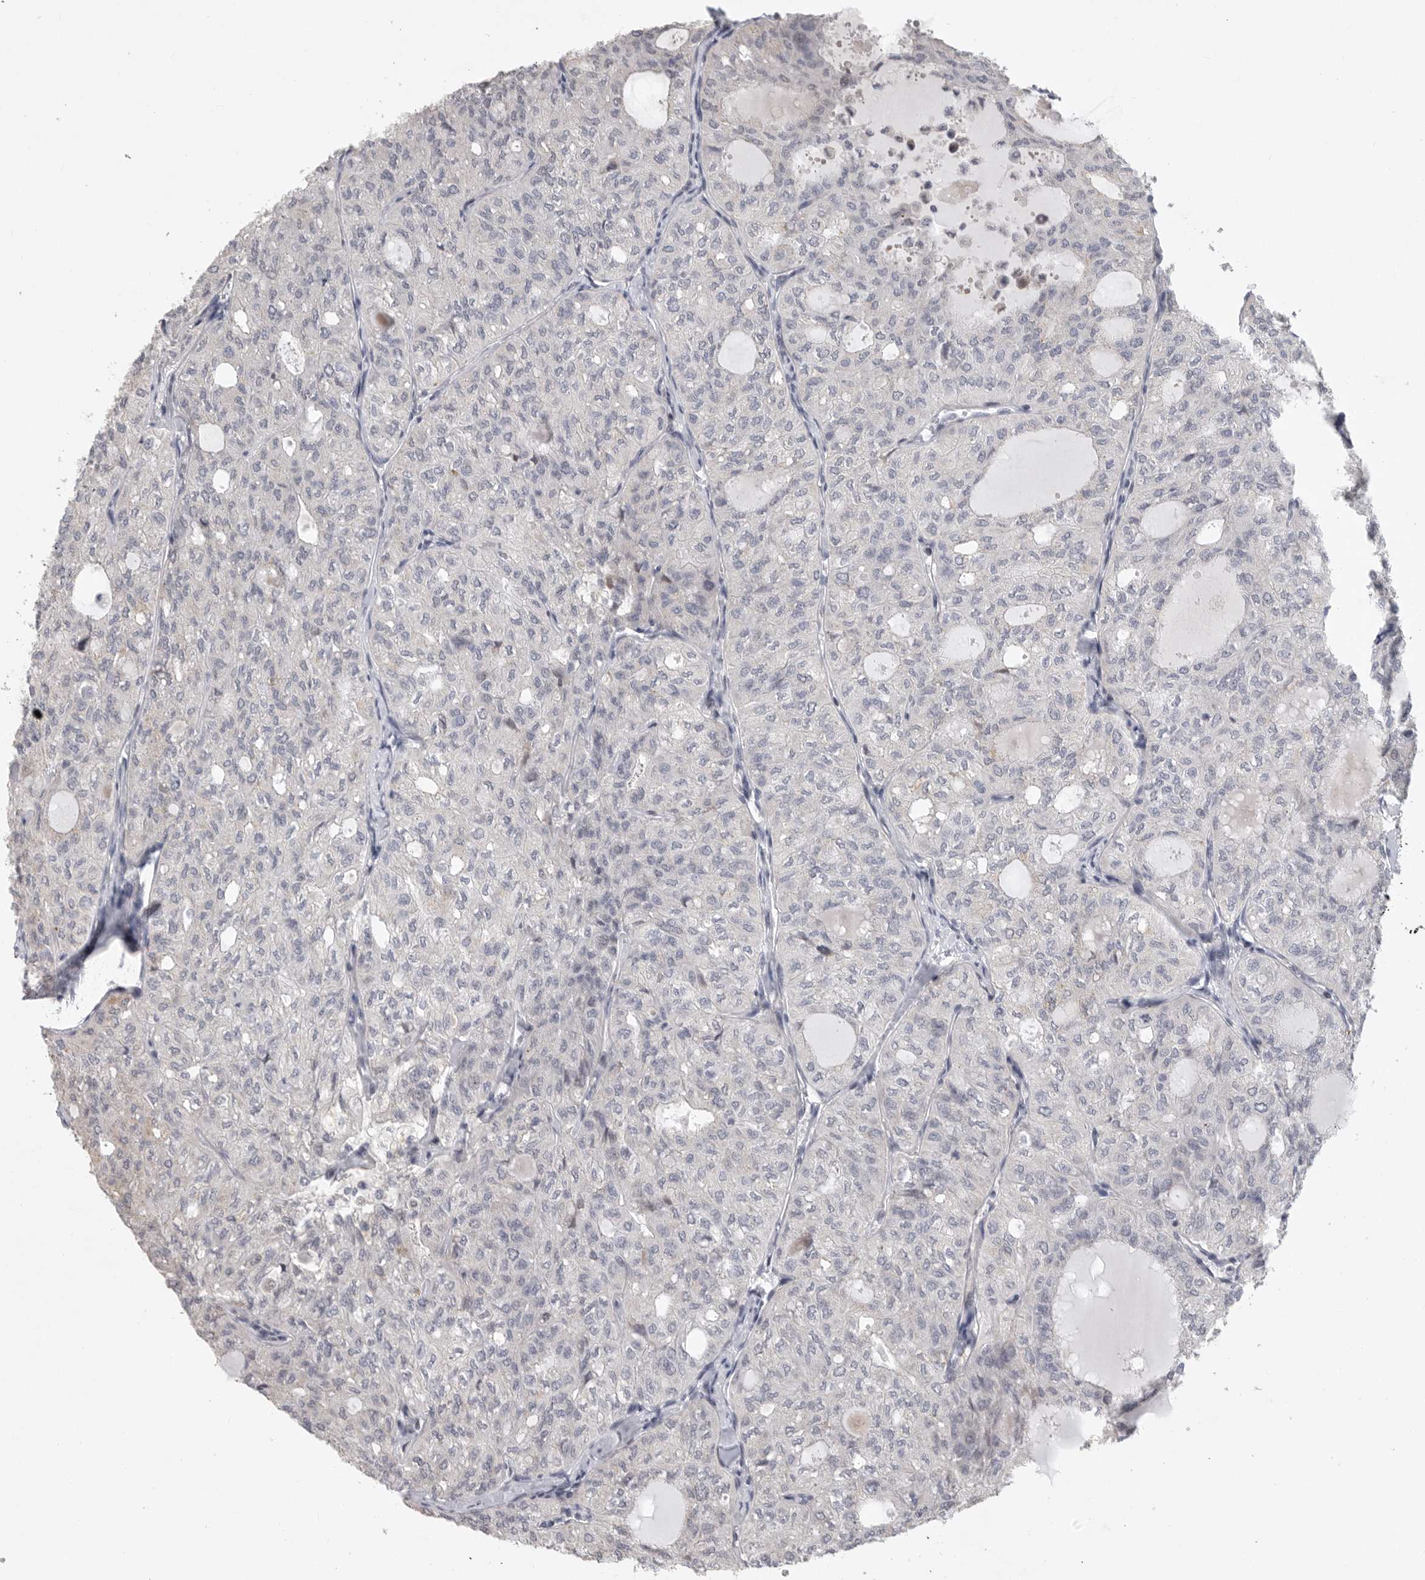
{"staining": {"intensity": "negative", "quantity": "none", "location": "none"}, "tissue": "thyroid cancer", "cell_type": "Tumor cells", "image_type": "cancer", "snomed": [{"axis": "morphology", "description": "Follicular adenoma carcinoma, NOS"}, {"axis": "topography", "description": "Thyroid gland"}], "caption": "Thyroid cancer was stained to show a protein in brown. There is no significant expression in tumor cells. (DAB immunohistochemistry (IHC) with hematoxylin counter stain).", "gene": "FBXO43", "patient": {"sex": "male", "age": 75}}